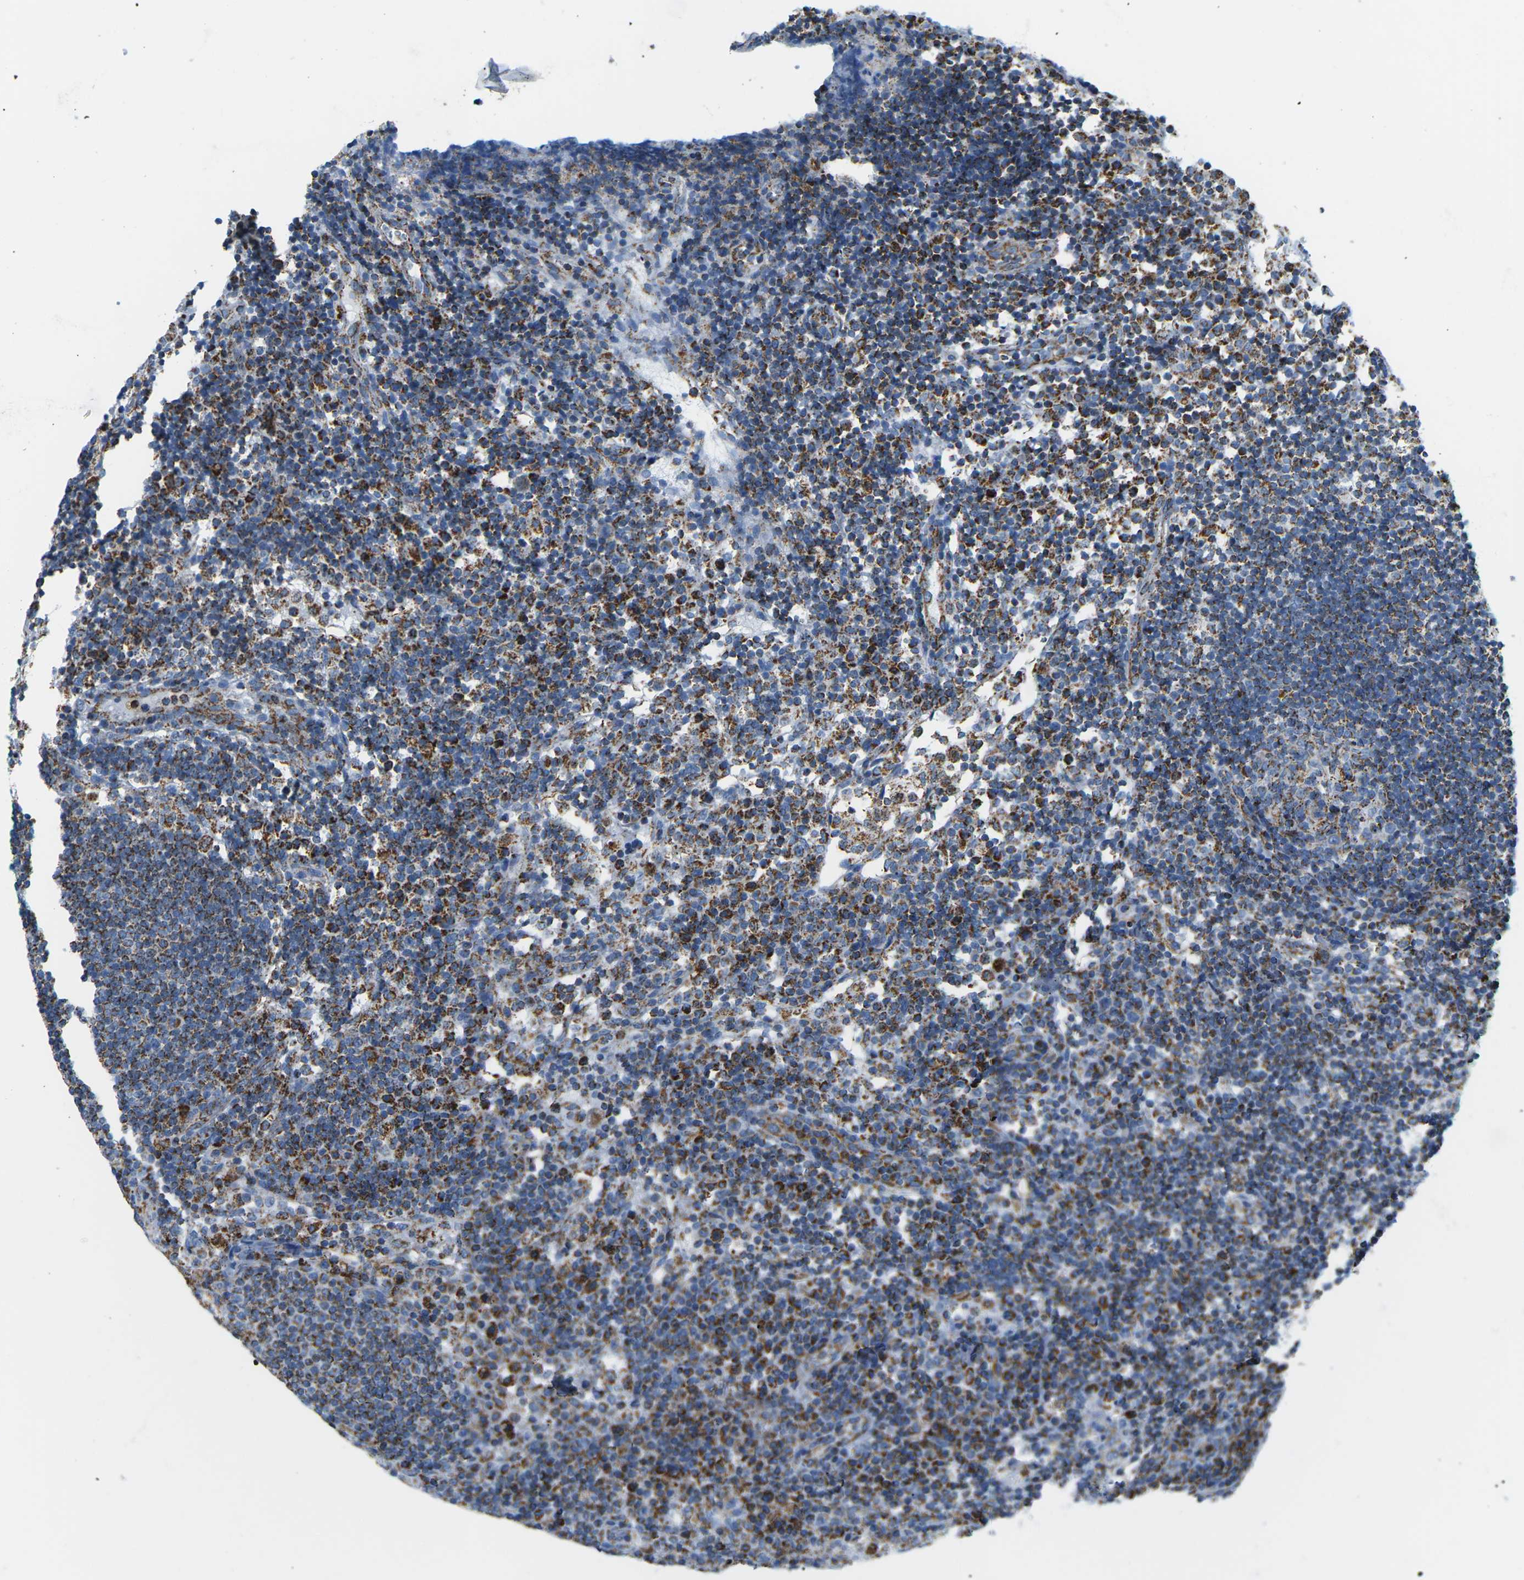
{"staining": {"intensity": "strong", "quantity": ">75%", "location": "cytoplasmic/membranous"}, "tissue": "lymph node", "cell_type": "Germinal center cells", "image_type": "normal", "snomed": [{"axis": "morphology", "description": "Normal tissue, NOS"}, {"axis": "topography", "description": "Lymph node"}], "caption": "Lymph node stained with DAB (3,3'-diaminobenzidine) IHC reveals high levels of strong cytoplasmic/membranous staining in approximately >75% of germinal center cells.", "gene": "COX6C", "patient": {"sex": "female", "age": 53}}